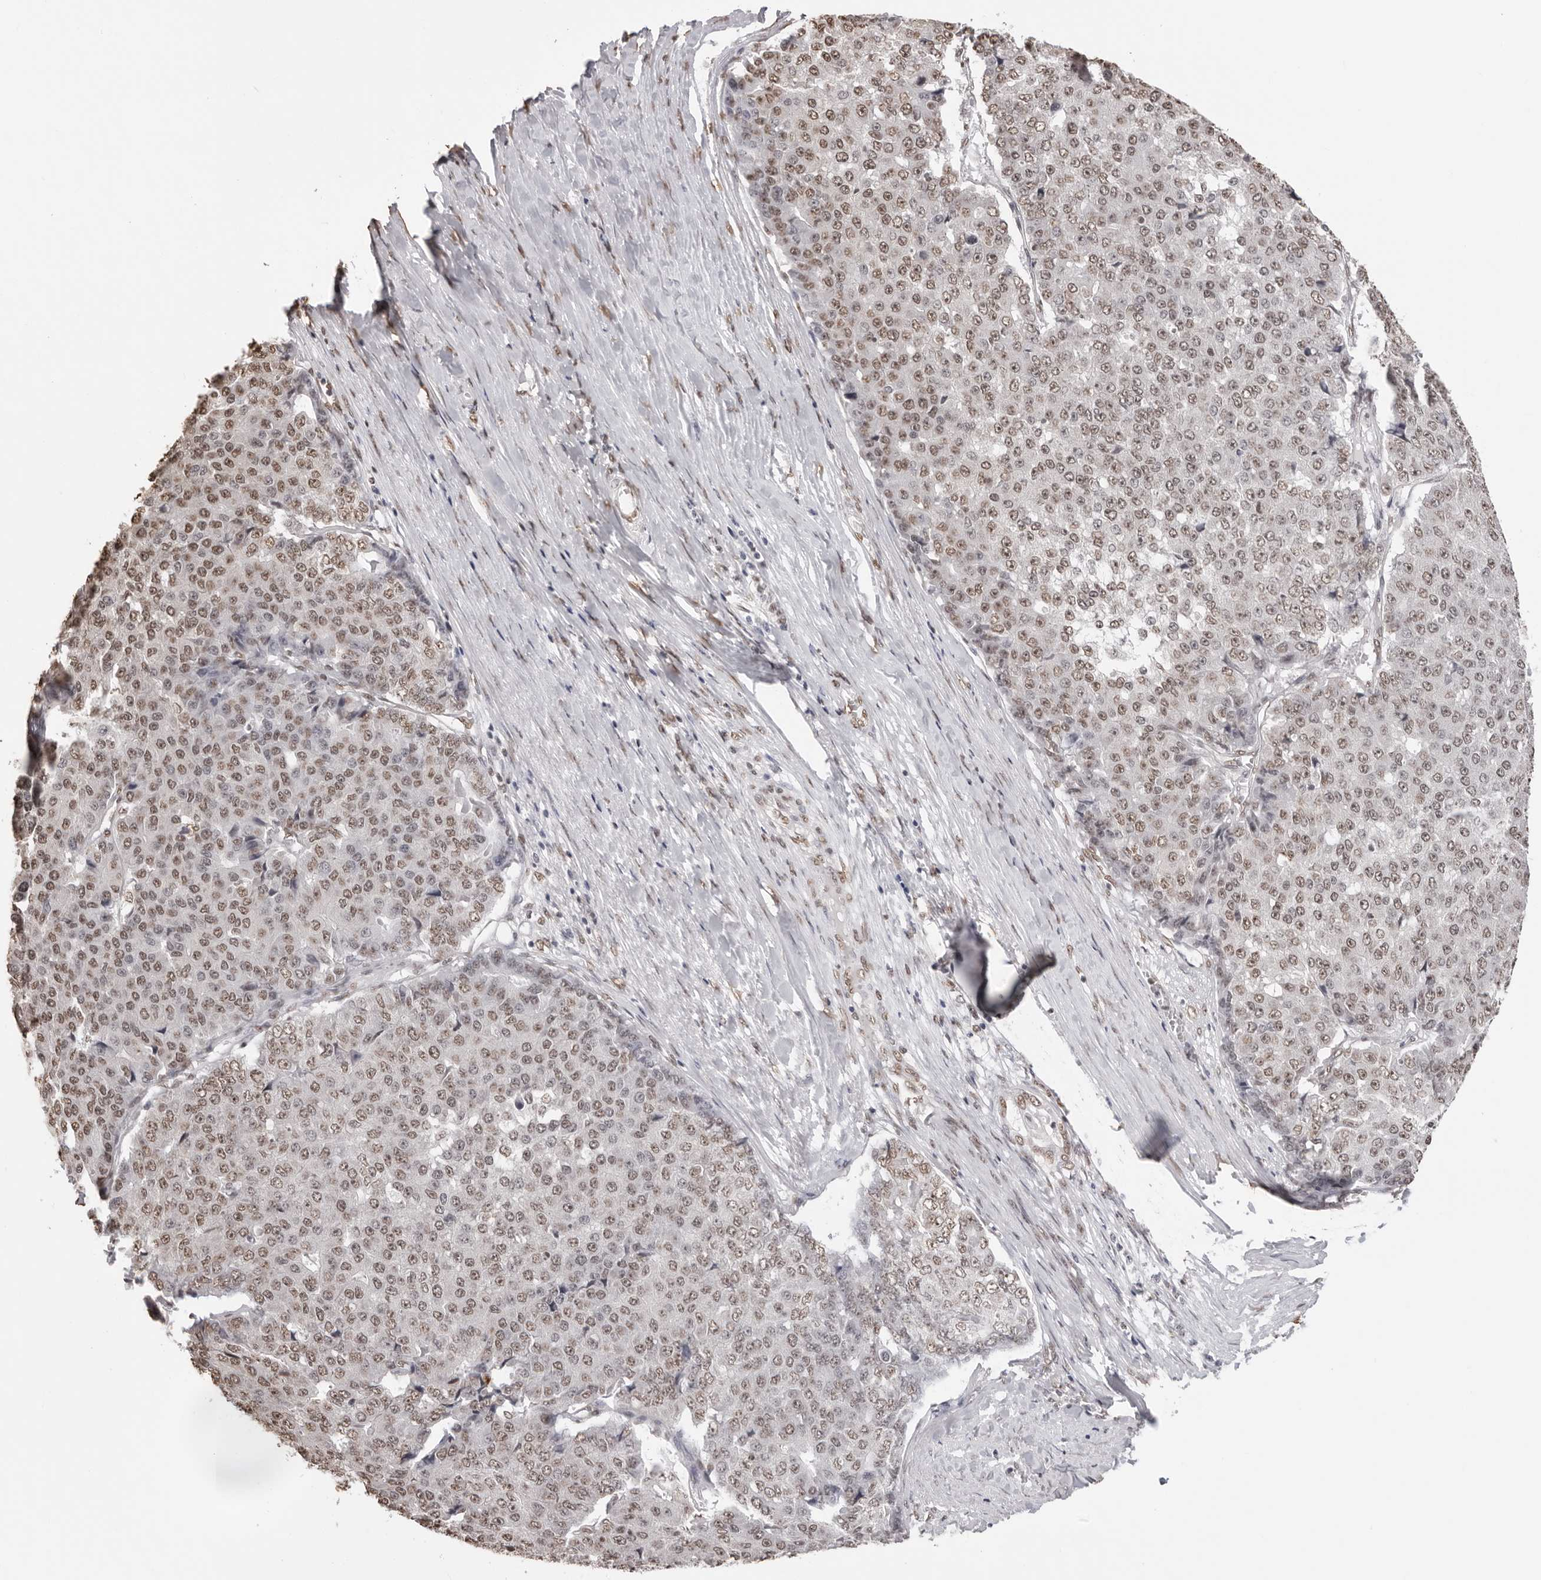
{"staining": {"intensity": "moderate", "quantity": ">75%", "location": "nuclear"}, "tissue": "pancreatic cancer", "cell_type": "Tumor cells", "image_type": "cancer", "snomed": [{"axis": "morphology", "description": "Adenocarcinoma, NOS"}, {"axis": "topography", "description": "Pancreas"}], "caption": "A medium amount of moderate nuclear positivity is seen in approximately >75% of tumor cells in pancreatic cancer tissue. (DAB (3,3'-diaminobenzidine) IHC with brightfield microscopy, high magnification).", "gene": "OLIG3", "patient": {"sex": "male", "age": 50}}